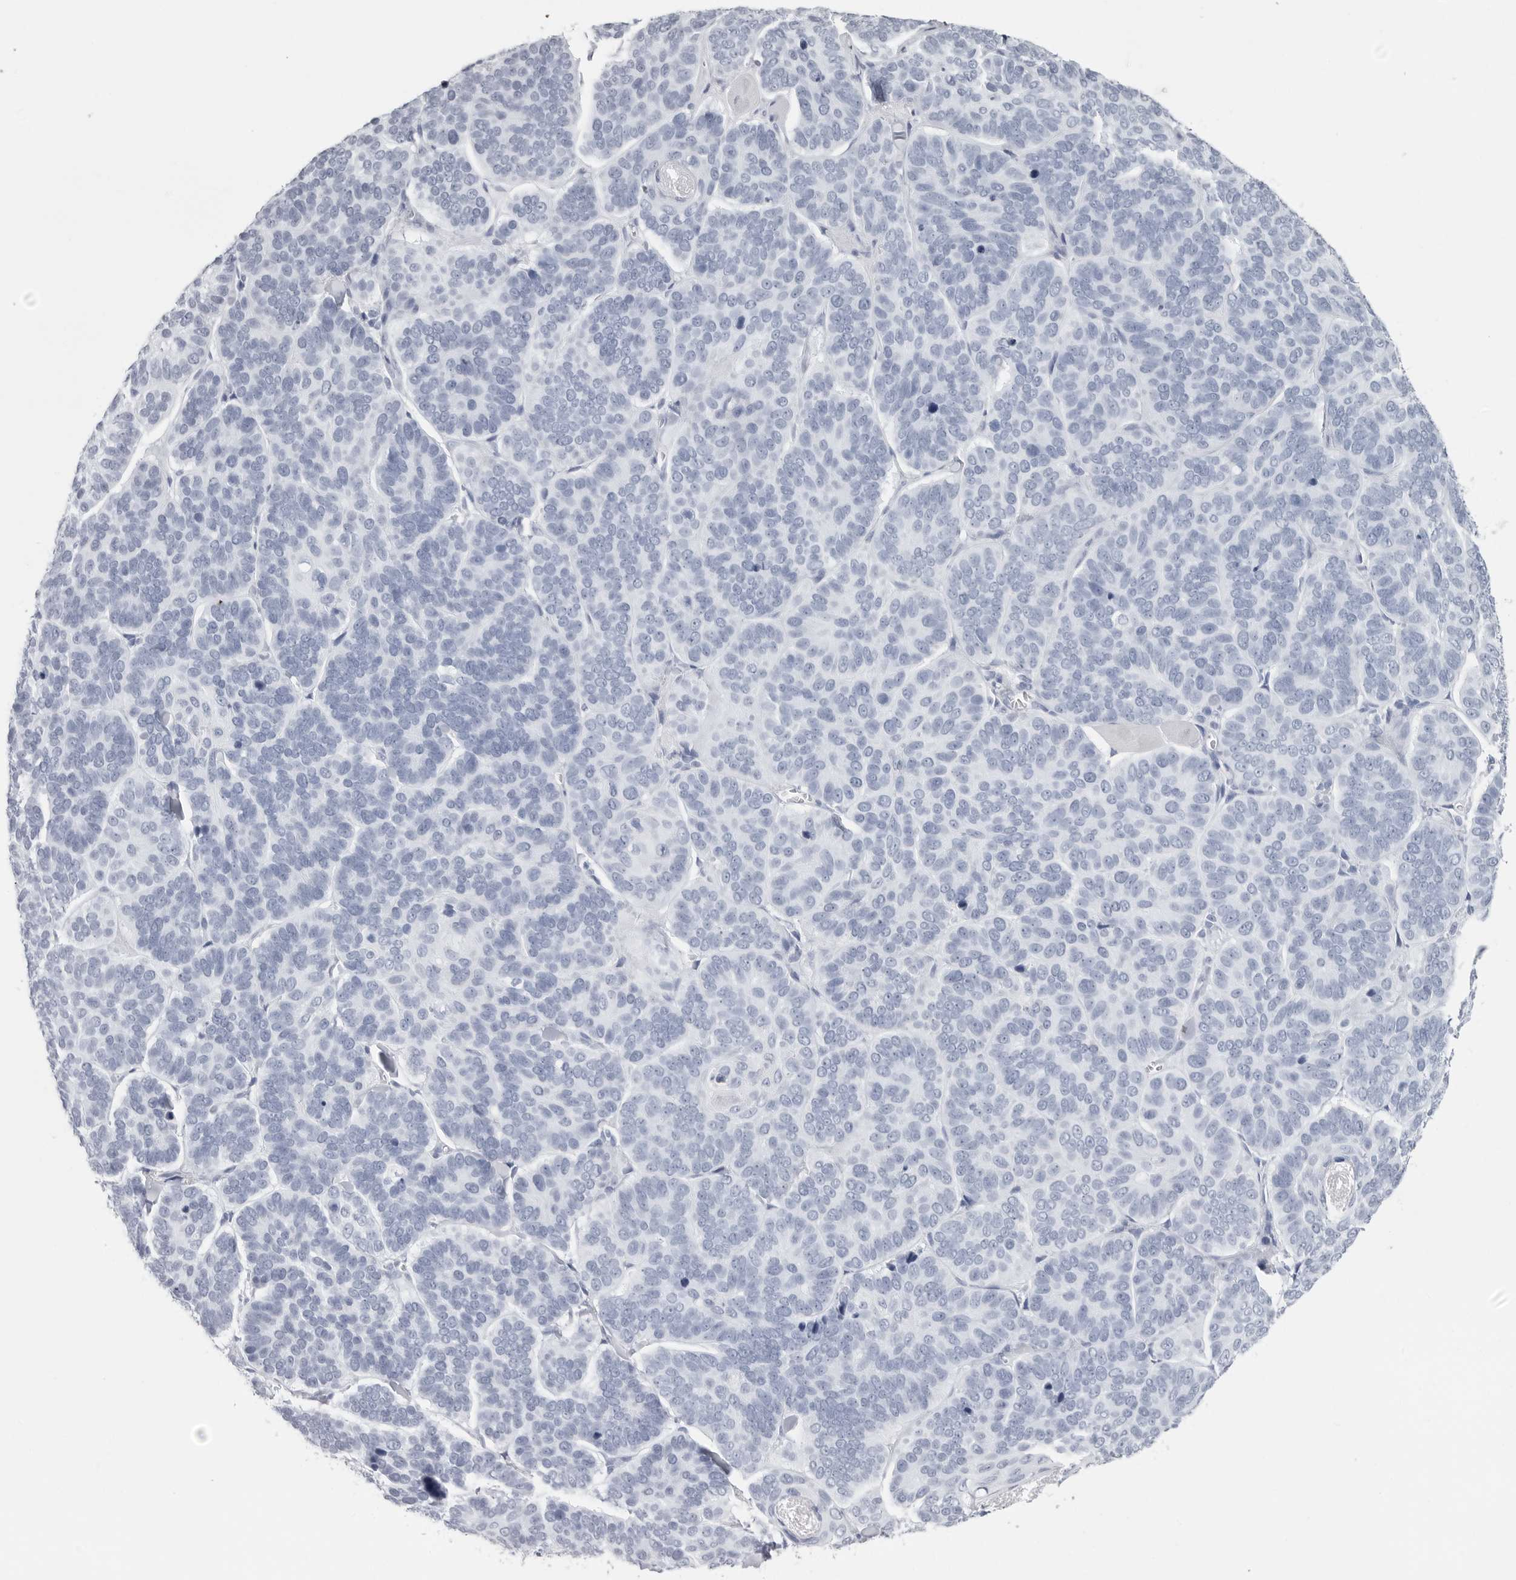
{"staining": {"intensity": "negative", "quantity": "none", "location": "none"}, "tissue": "skin cancer", "cell_type": "Tumor cells", "image_type": "cancer", "snomed": [{"axis": "morphology", "description": "Basal cell carcinoma"}, {"axis": "topography", "description": "Skin"}], "caption": "Image shows no significant protein staining in tumor cells of basal cell carcinoma (skin). (DAB immunohistochemistry (IHC), high magnification).", "gene": "CST2", "patient": {"sex": "male", "age": 62}}